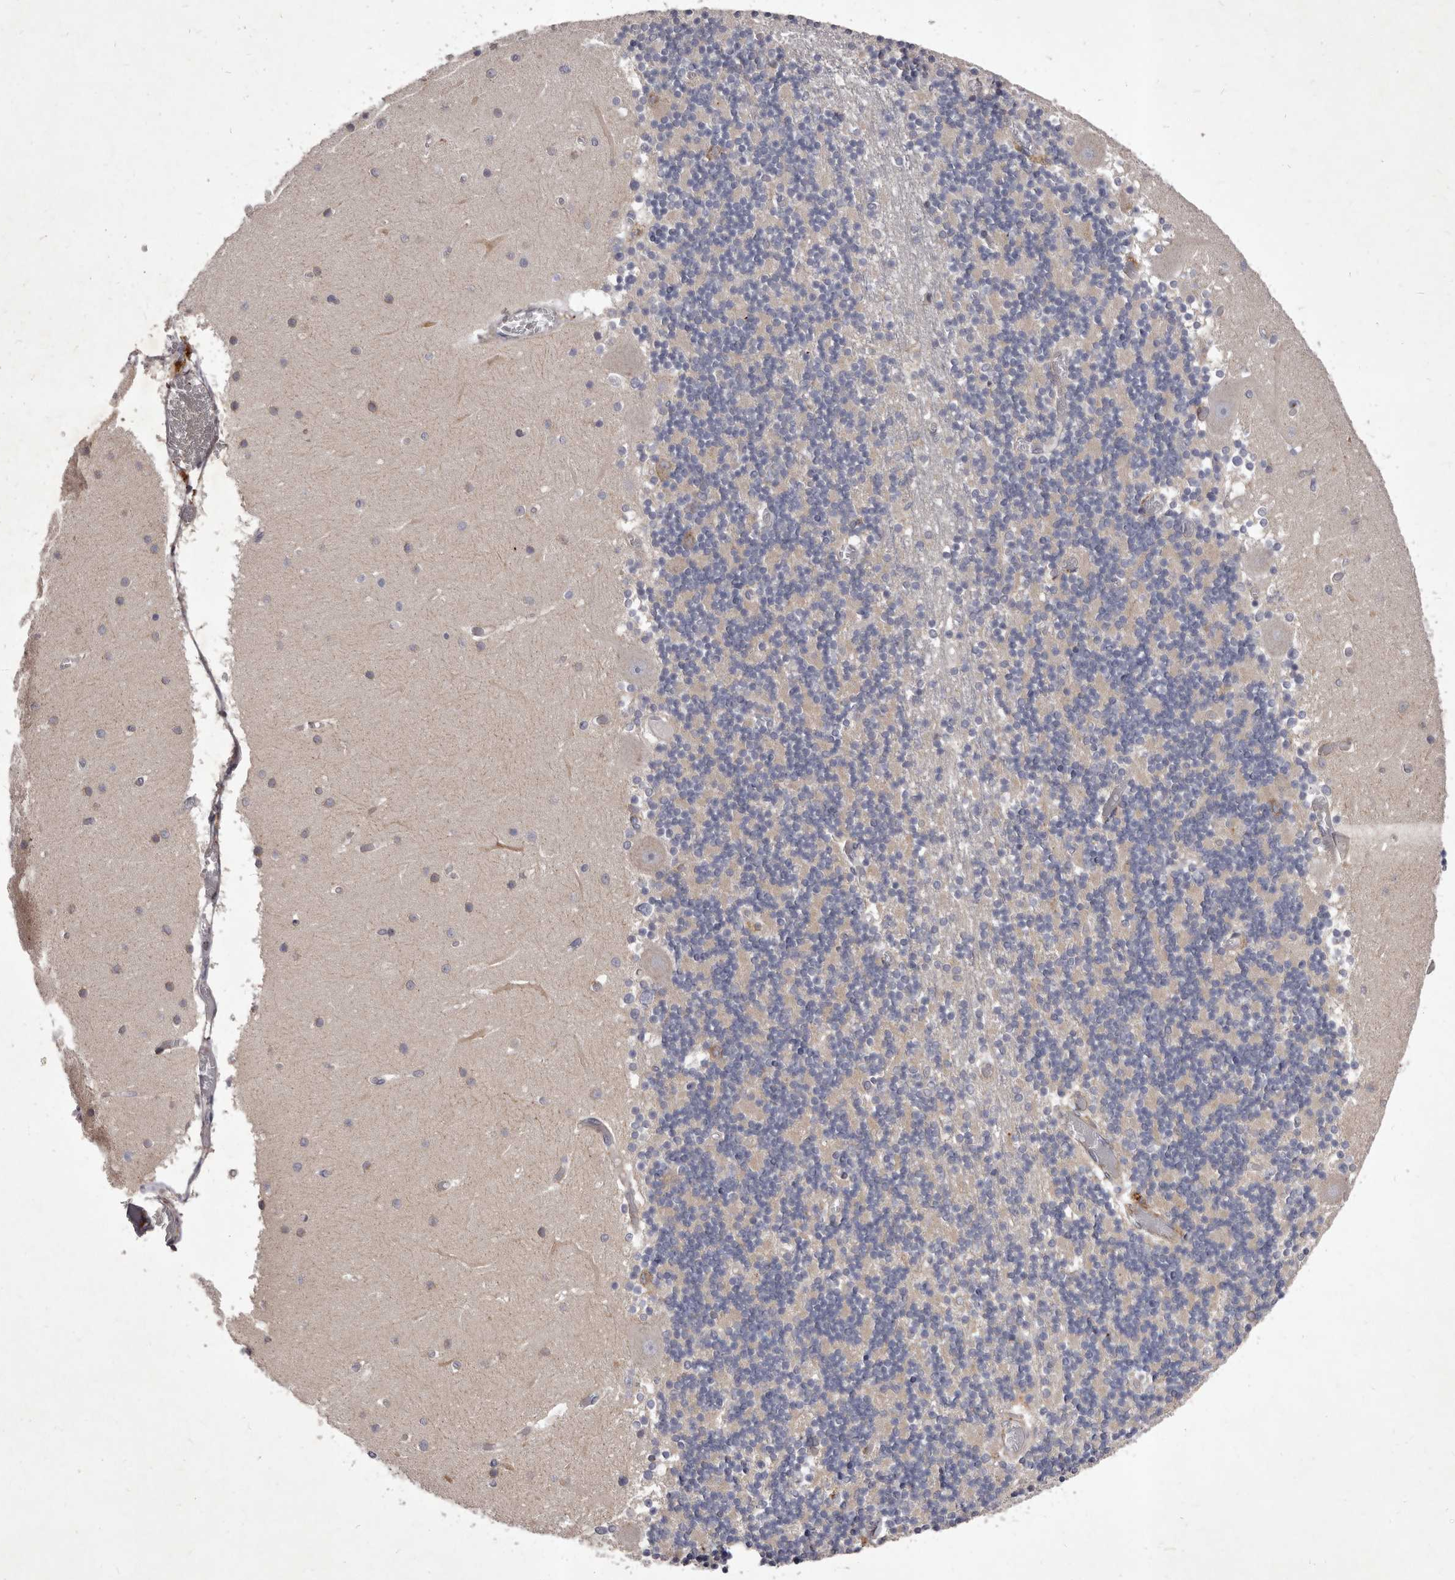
{"staining": {"intensity": "negative", "quantity": "none", "location": "none"}, "tissue": "cerebellum", "cell_type": "Cells in granular layer", "image_type": "normal", "snomed": [{"axis": "morphology", "description": "Normal tissue, NOS"}, {"axis": "topography", "description": "Cerebellum"}], "caption": "A histopathology image of cerebellum stained for a protein displays no brown staining in cells in granular layer. (DAB IHC visualized using brightfield microscopy, high magnification).", "gene": "ALPK1", "patient": {"sex": "female", "age": 28}}